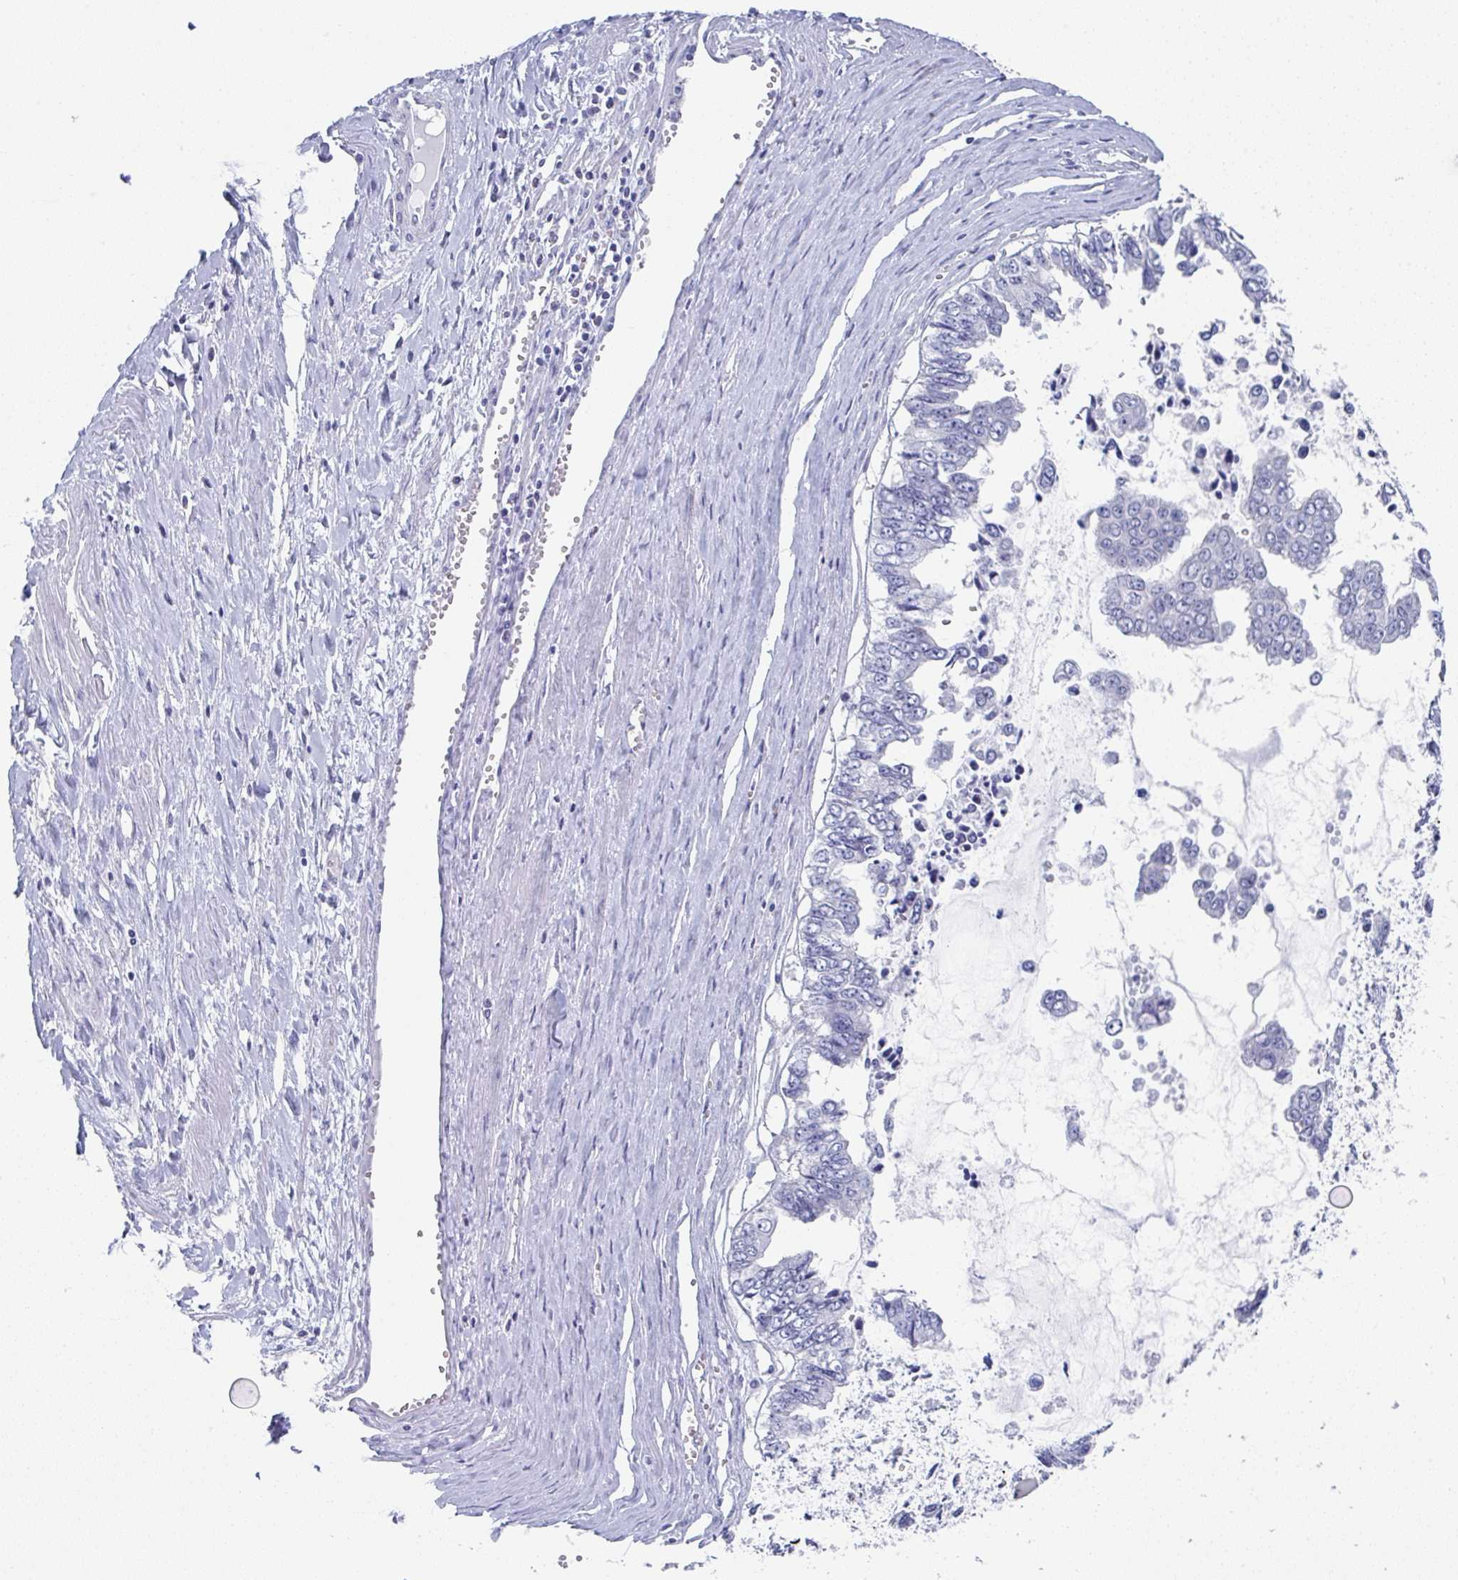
{"staining": {"intensity": "negative", "quantity": "none", "location": "none"}, "tissue": "ovarian cancer", "cell_type": "Tumor cells", "image_type": "cancer", "snomed": [{"axis": "morphology", "description": "Cystadenocarcinoma, mucinous, NOS"}, {"axis": "topography", "description": "Ovary"}], "caption": "DAB (3,3'-diaminobenzidine) immunohistochemical staining of human ovarian cancer exhibits no significant staining in tumor cells.", "gene": "TNFRSF8", "patient": {"sex": "female", "age": 72}}